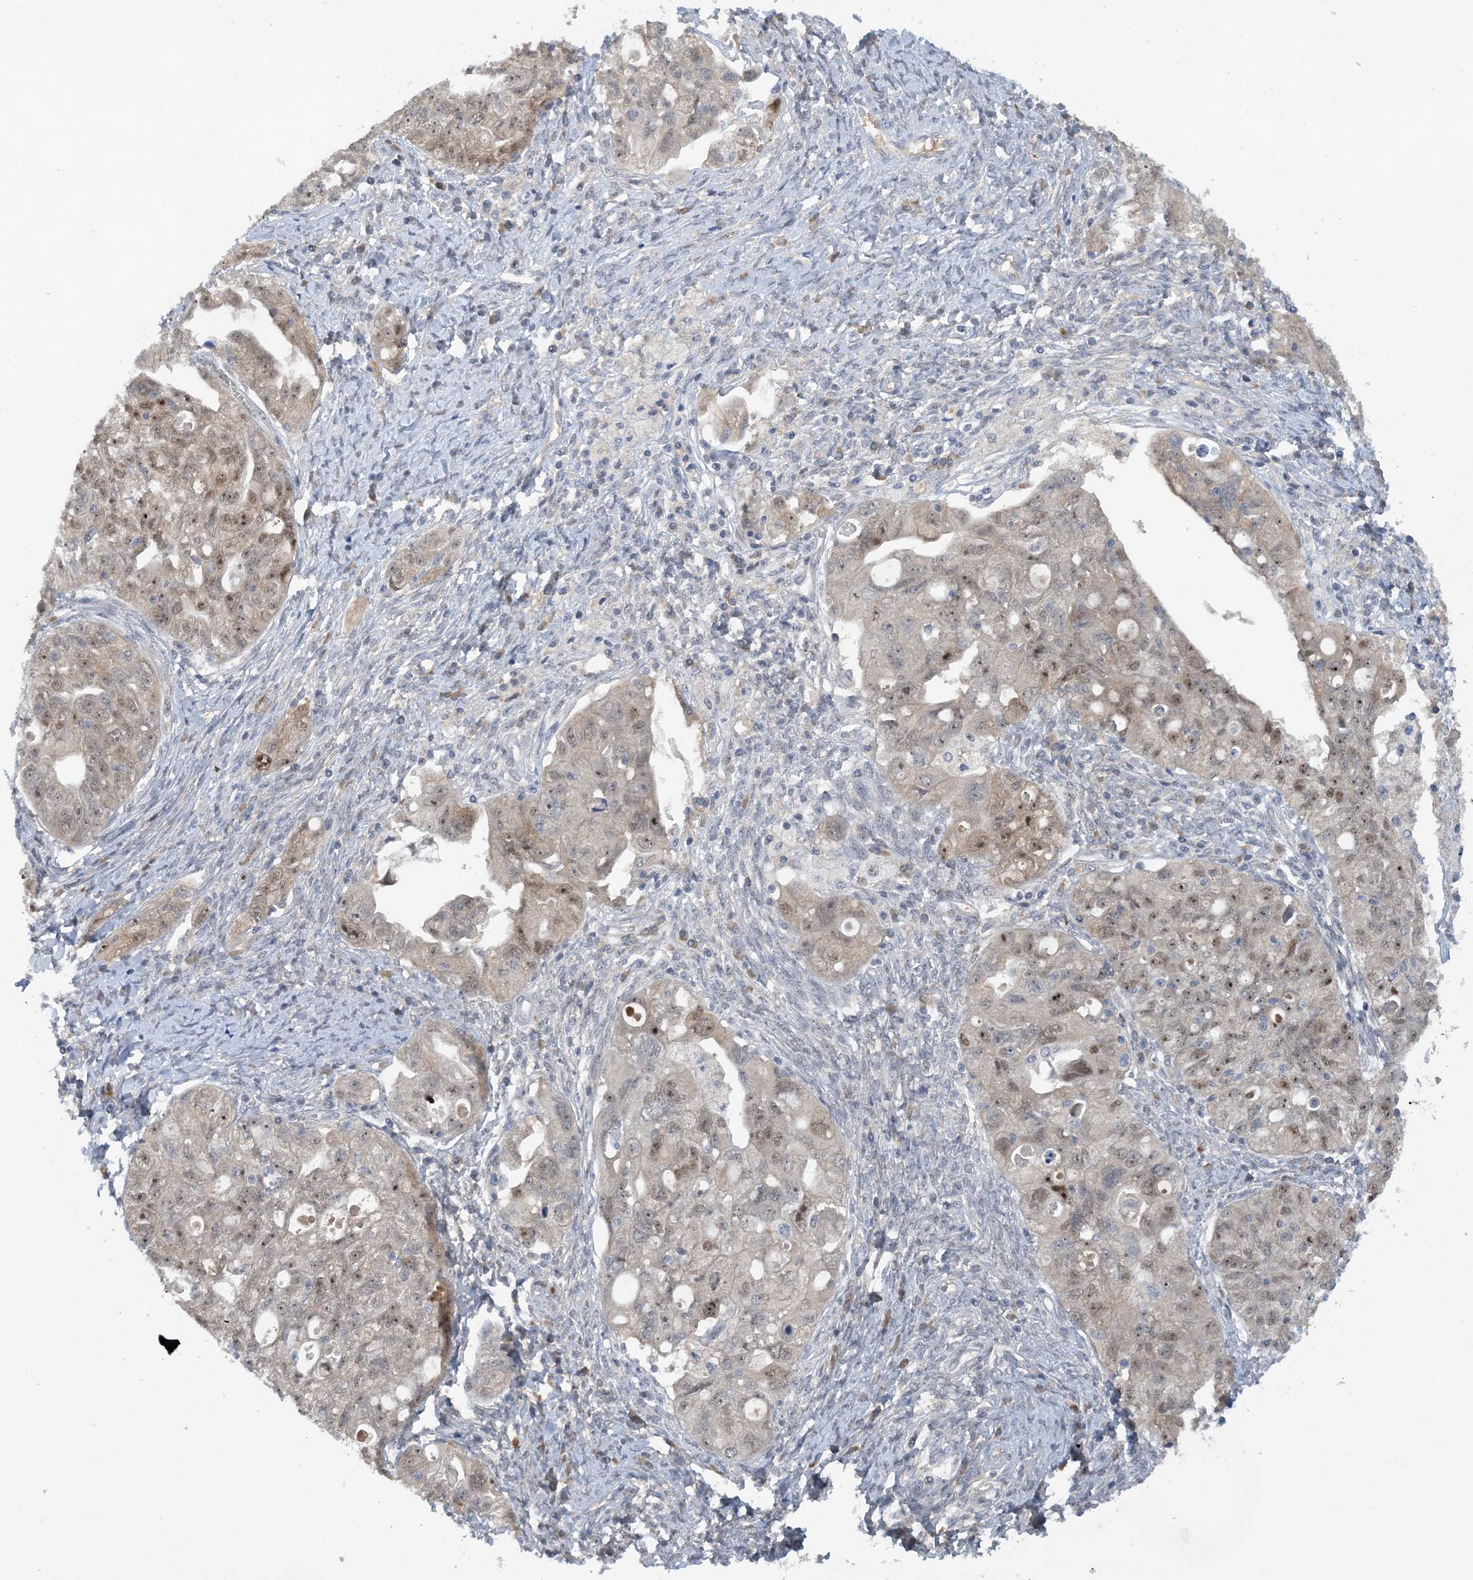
{"staining": {"intensity": "weak", "quantity": ">75%", "location": "nuclear"}, "tissue": "ovarian cancer", "cell_type": "Tumor cells", "image_type": "cancer", "snomed": [{"axis": "morphology", "description": "Carcinoma, NOS"}, {"axis": "morphology", "description": "Cystadenocarcinoma, serous, NOS"}, {"axis": "topography", "description": "Ovary"}], "caption": "Immunohistochemical staining of human ovarian serous cystadenocarcinoma exhibits low levels of weak nuclear protein positivity in about >75% of tumor cells.", "gene": "UBE2E1", "patient": {"sex": "female", "age": 69}}